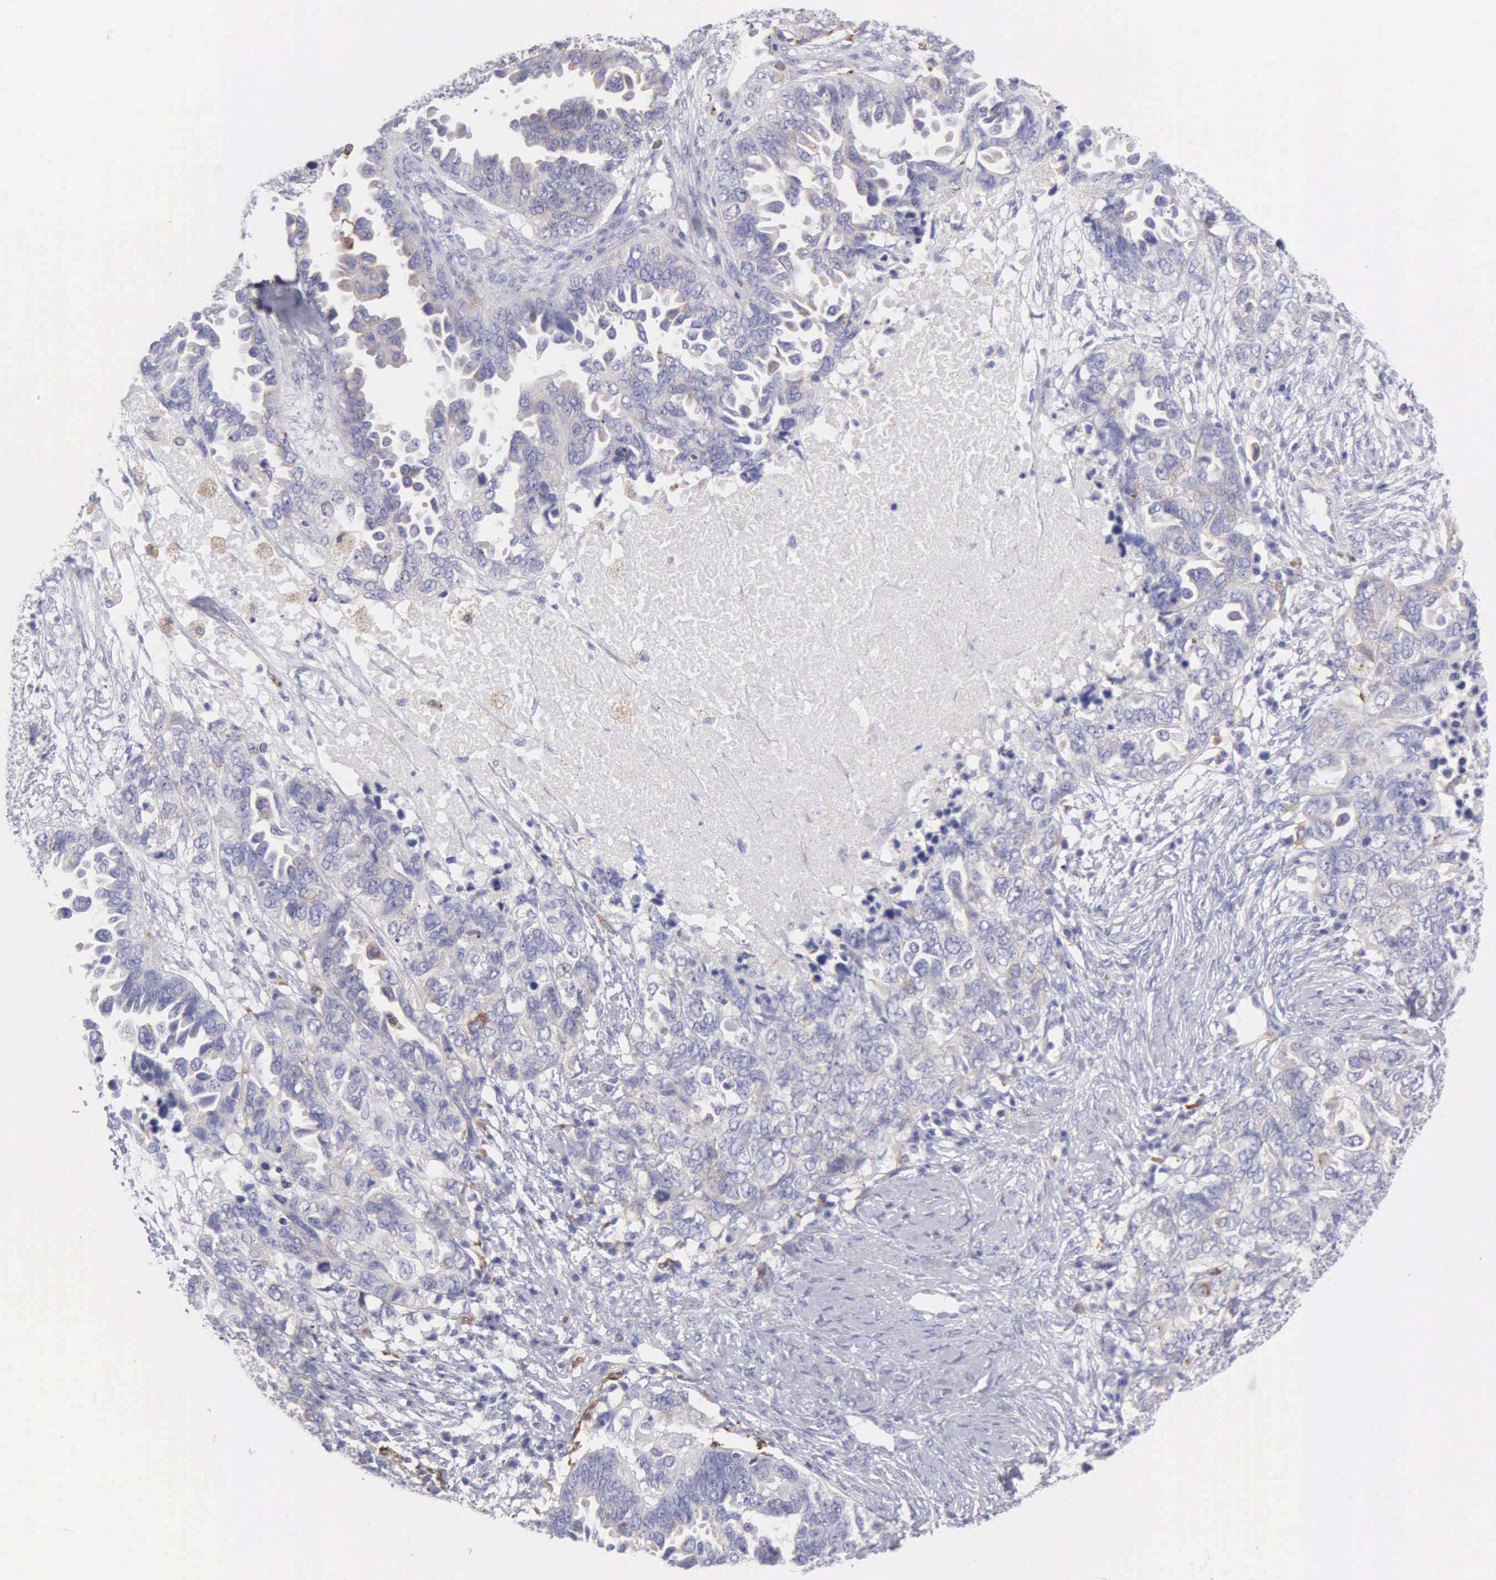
{"staining": {"intensity": "weak", "quantity": "<25%", "location": "cytoplasmic/membranous"}, "tissue": "ovarian cancer", "cell_type": "Tumor cells", "image_type": "cancer", "snomed": [{"axis": "morphology", "description": "Cystadenocarcinoma, serous, NOS"}, {"axis": "topography", "description": "Ovary"}], "caption": "Serous cystadenocarcinoma (ovarian) was stained to show a protein in brown. There is no significant positivity in tumor cells.", "gene": "TYRP1", "patient": {"sex": "female", "age": 82}}